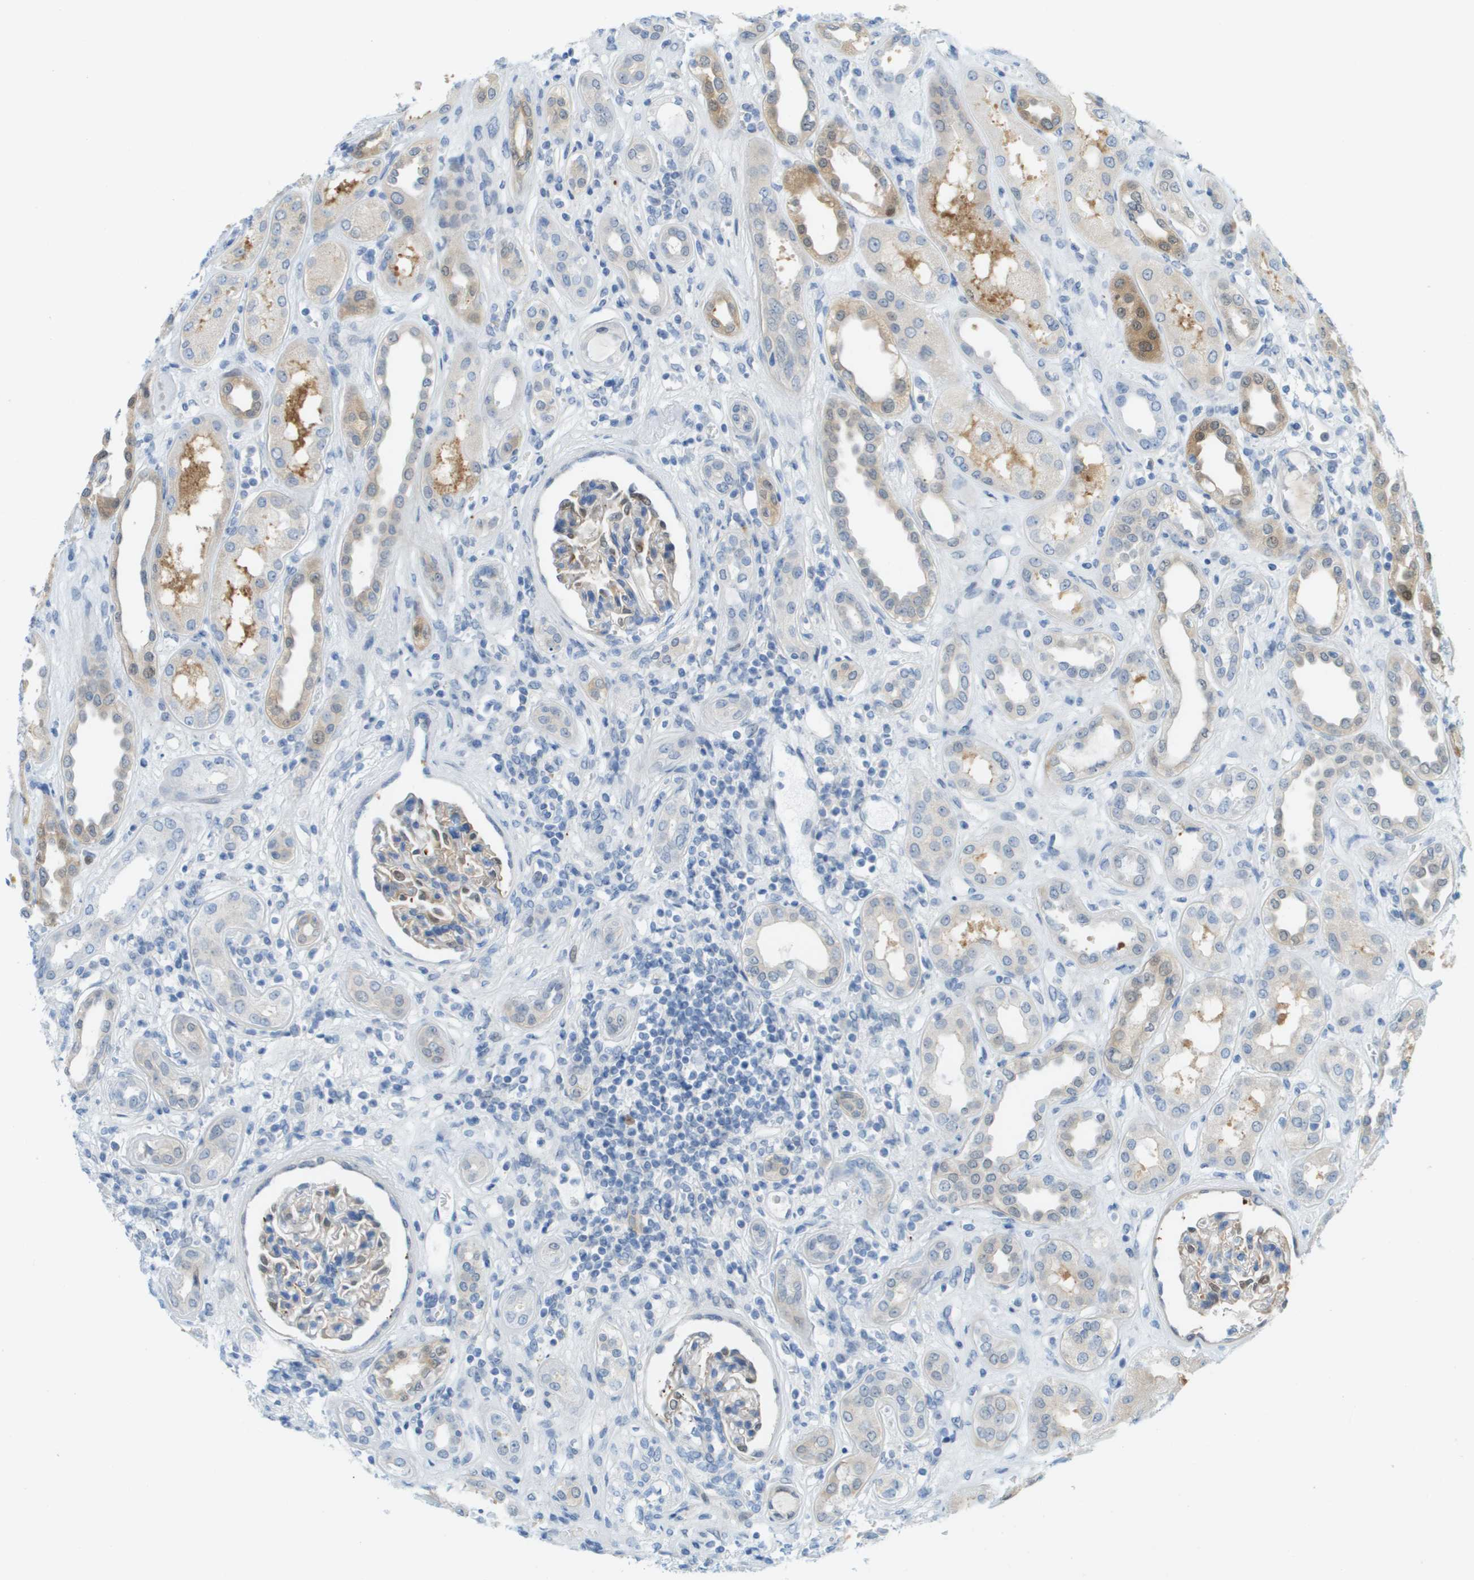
{"staining": {"intensity": "moderate", "quantity": "<25%", "location": "cytoplasmic/membranous"}, "tissue": "kidney", "cell_type": "Cells in glomeruli", "image_type": "normal", "snomed": [{"axis": "morphology", "description": "Normal tissue, NOS"}, {"axis": "topography", "description": "Kidney"}], "caption": "Kidney stained with immunohistochemistry demonstrates moderate cytoplasmic/membranous expression in approximately <25% of cells in glomeruli. The staining was performed using DAB to visualize the protein expression in brown, while the nuclei were stained in blue with hematoxylin (Magnification: 20x).", "gene": "CUL9", "patient": {"sex": "male", "age": 59}}